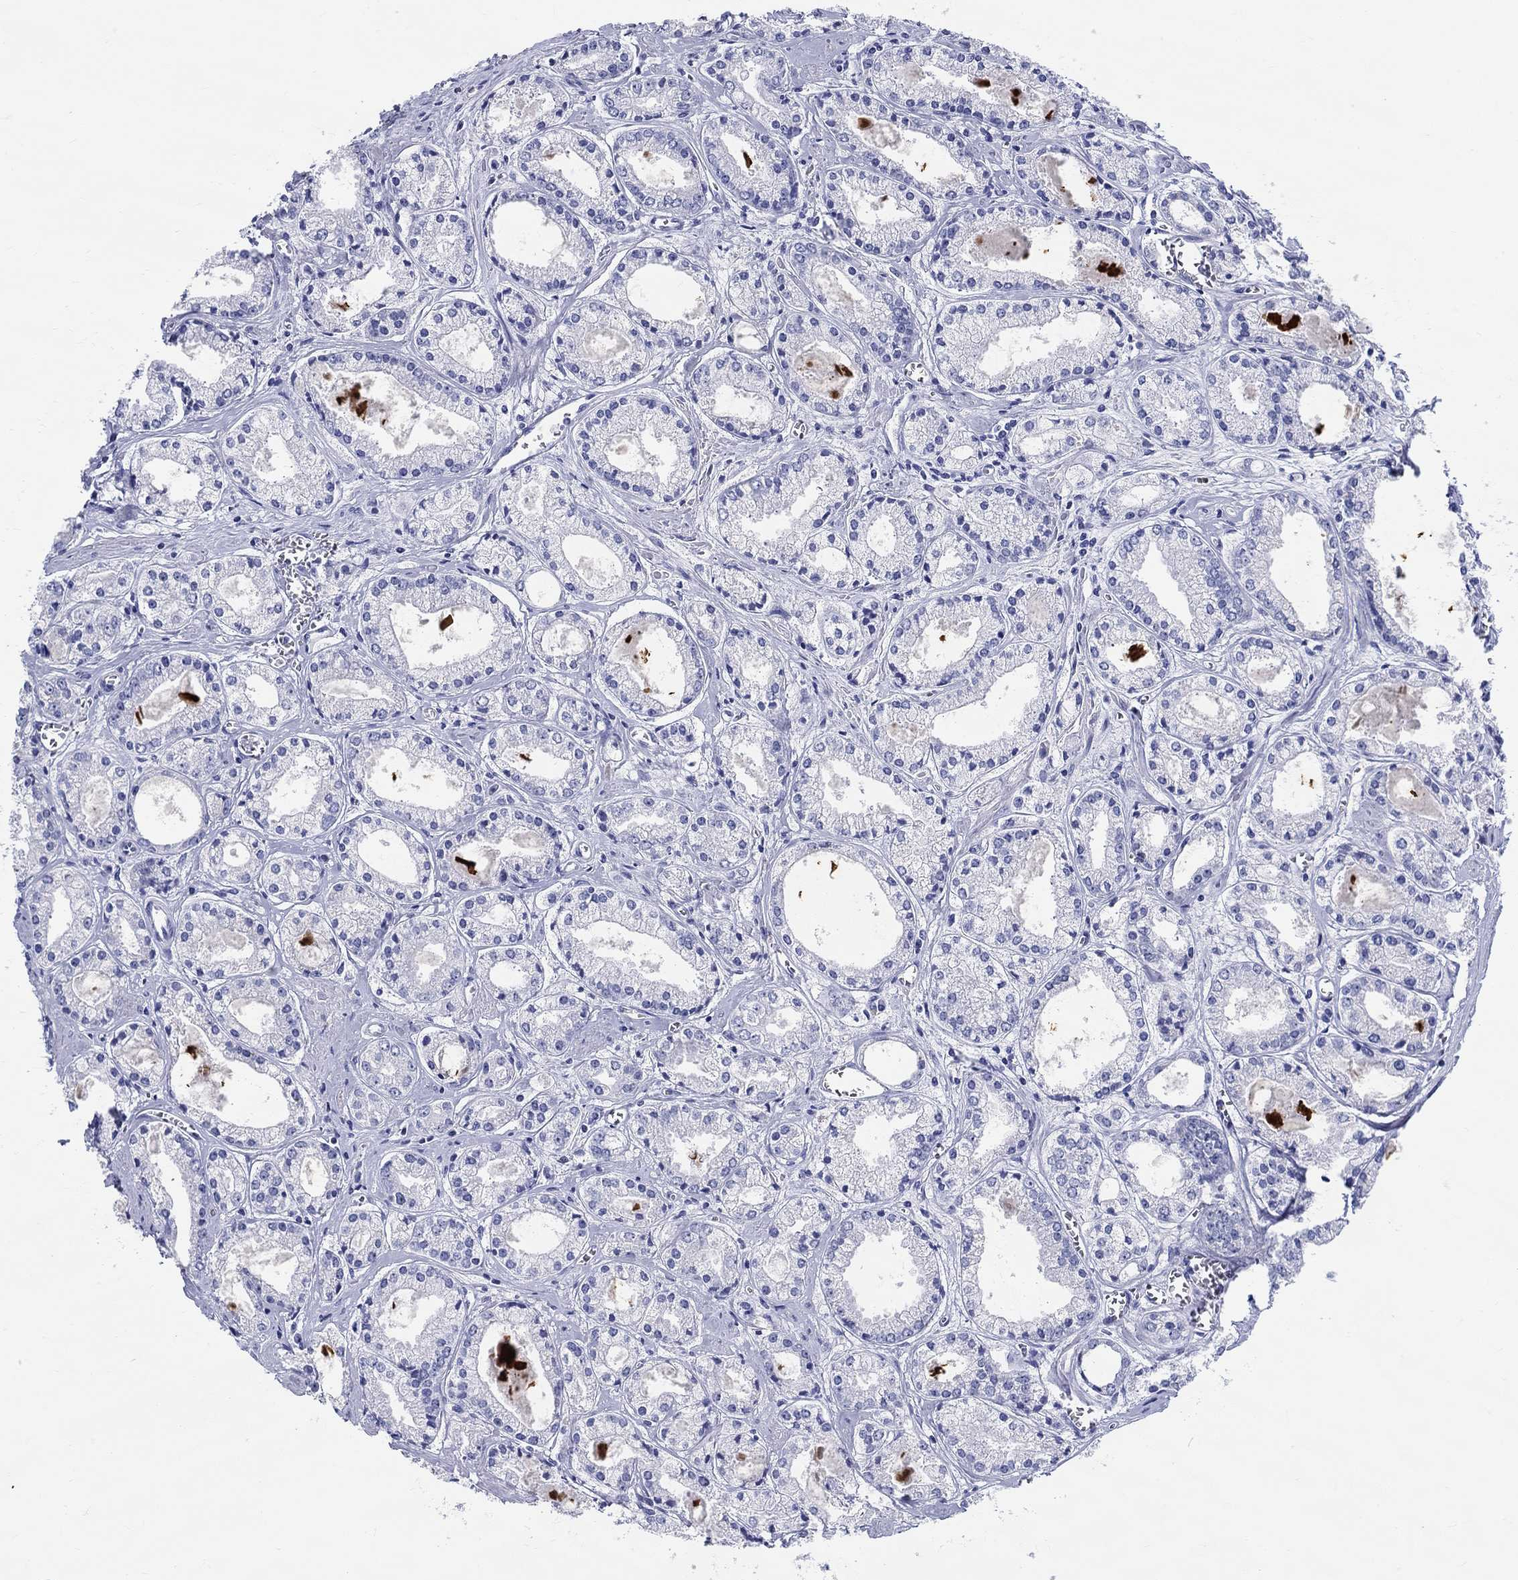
{"staining": {"intensity": "negative", "quantity": "none", "location": "none"}, "tissue": "prostate cancer", "cell_type": "Tumor cells", "image_type": "cancer", "snomed": [{"axis": "morphology", "description": "Adenocarcinoma, NOS"}, {"axis": "topography", "description": "Prostate"}], "caption": "Tumor cells show no significant protein expression in adenocarcinoma (prostate).", "gene": "CRYGS", "patient": {"sex": "male", "age": 72}}